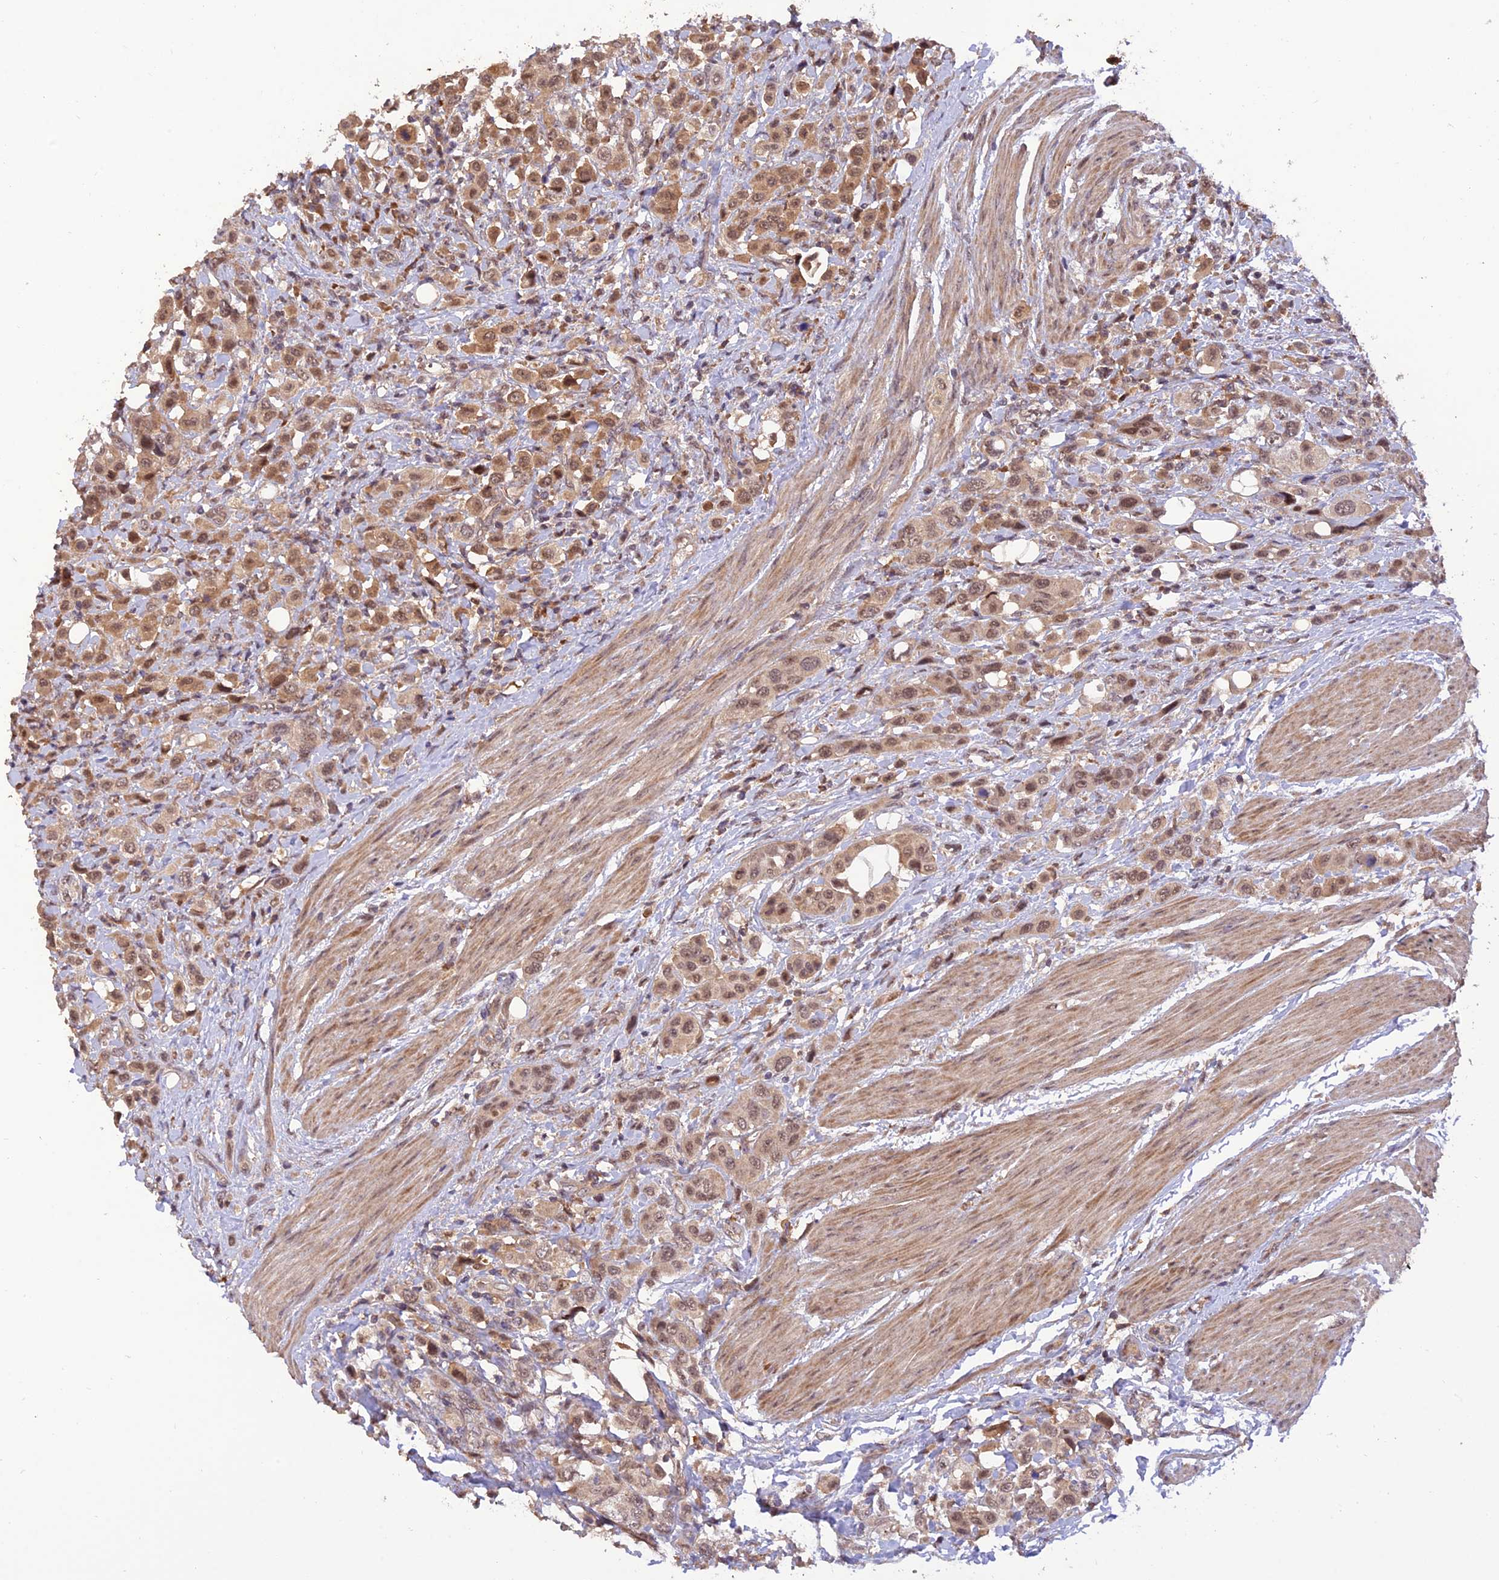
{"staining": {"intensity": "weak", "quantity": ">75%", "location": "cytoplasmic/membranous,nuclear"}, "tissue": "urothelial cancer", "cell_type": "Tumor cells", "image_type": "cancer", "snomed": [{"axis": "morphology", "description": "Urothelial carcinoma, High grade"}, {"axis": "topography", "description": "Urinary bladder"}], "caption": "Immunohistochemistry image of neoplastic tissue: urothelial cancer stained using immunohistochemistry (IHC) displays low levels of weak protein expression localized specifically in the cytoplasmic/membranous and nuclear of tumor cells, appearing as a cytoplasmic/membranous and nuclear brown color.", "gene": "REV1", "patient": {"sex": "male", "age": 50}}